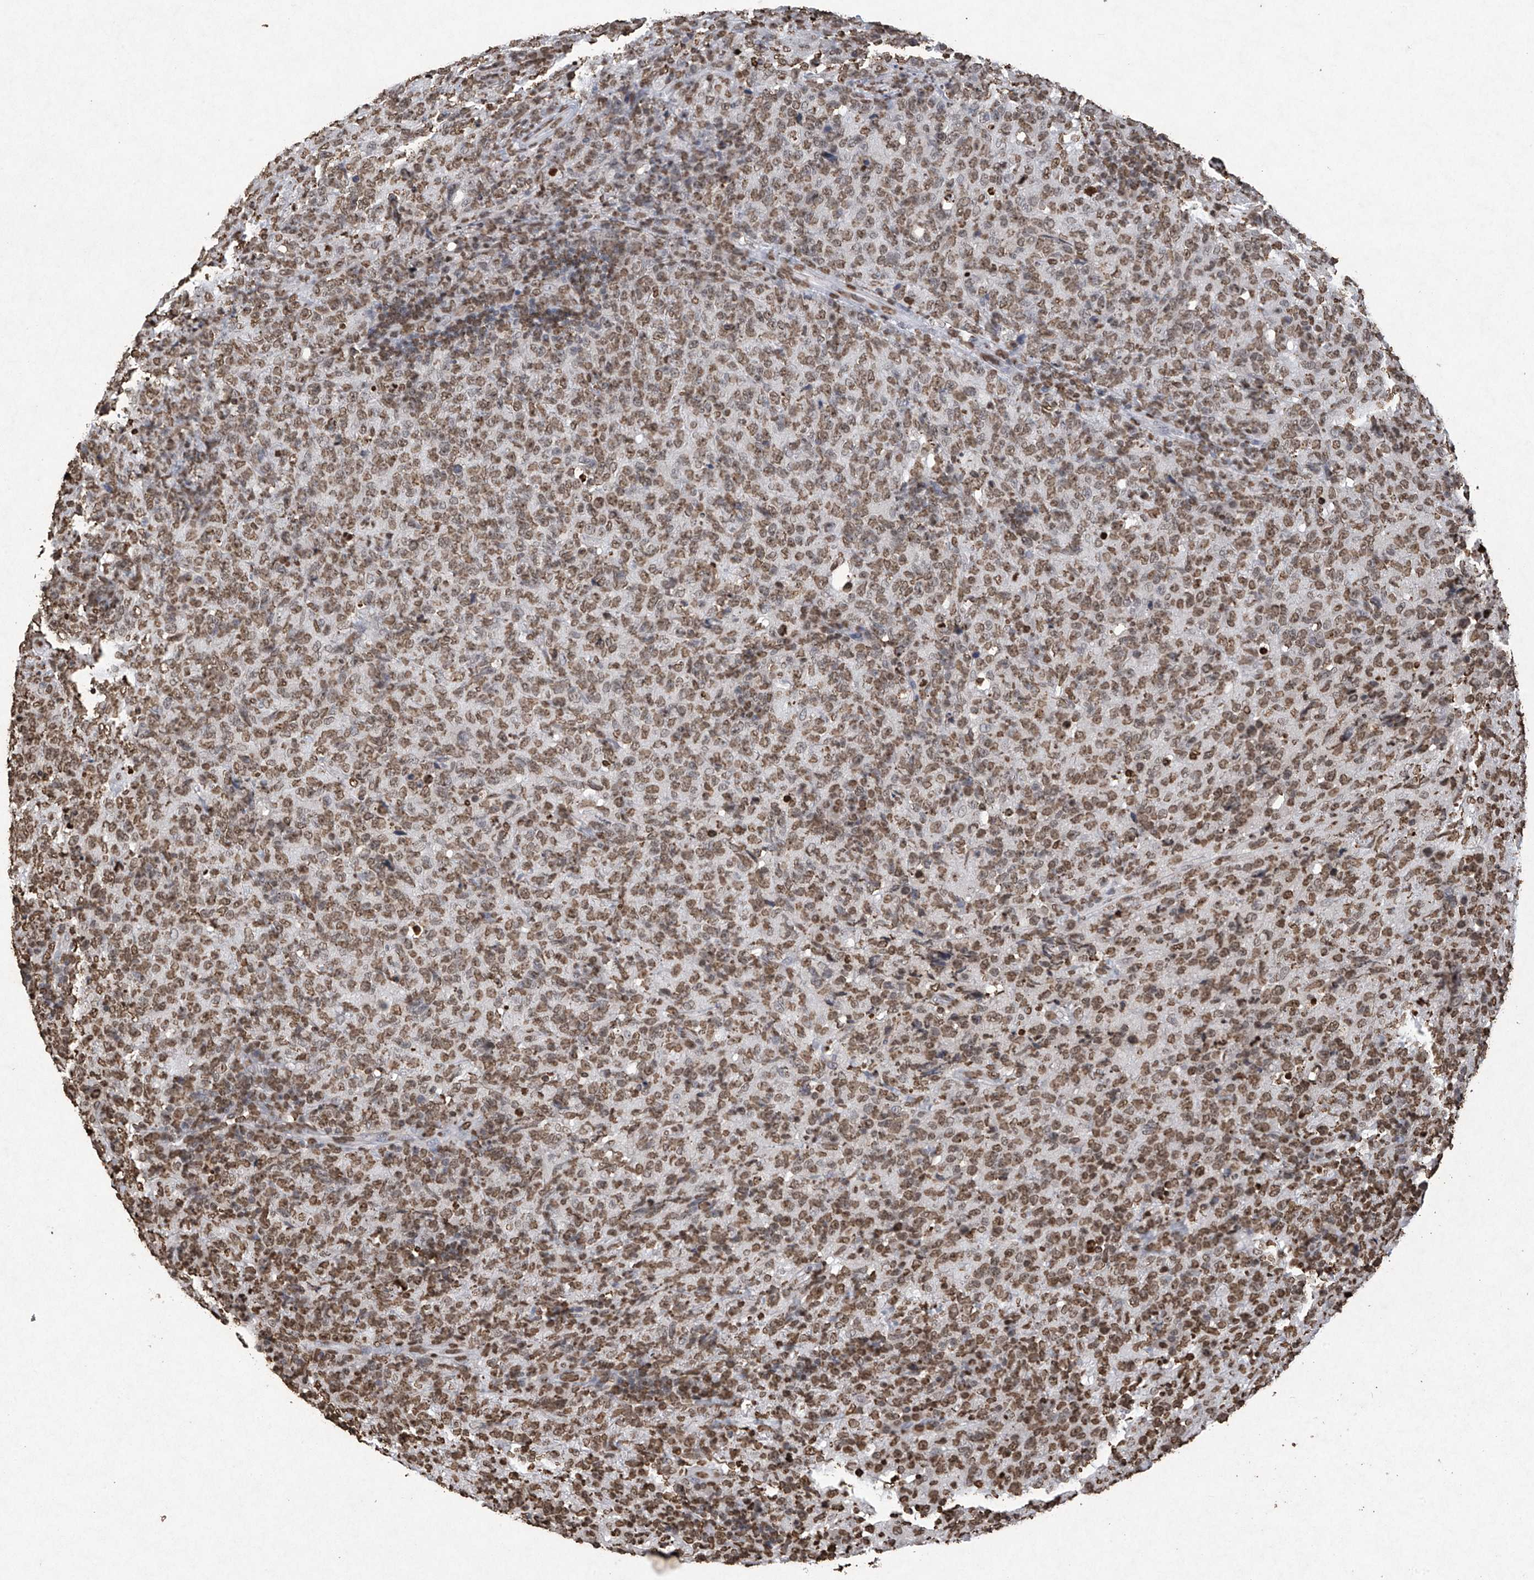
{"staining": {"intensity": "moderate", "quantity": ">75%", "location": "nuclear"}, "tissue": "lymphoma", "cell_type": "Tumor cells", "image_type": "cancer", "snomed": [{"axis": "morphology", "description": "Malignant lymphoma, non-Hodgkin's type, High grade"}, {"axis": "topography", "description": "Tonsil"}], "caption": "The image shows staining of lymphoma, revealing moderate nuclear protein staining (brown color) within tumor cells.", "gene": "H3-3A", "patient": {"sex": "female", "age": 36}}